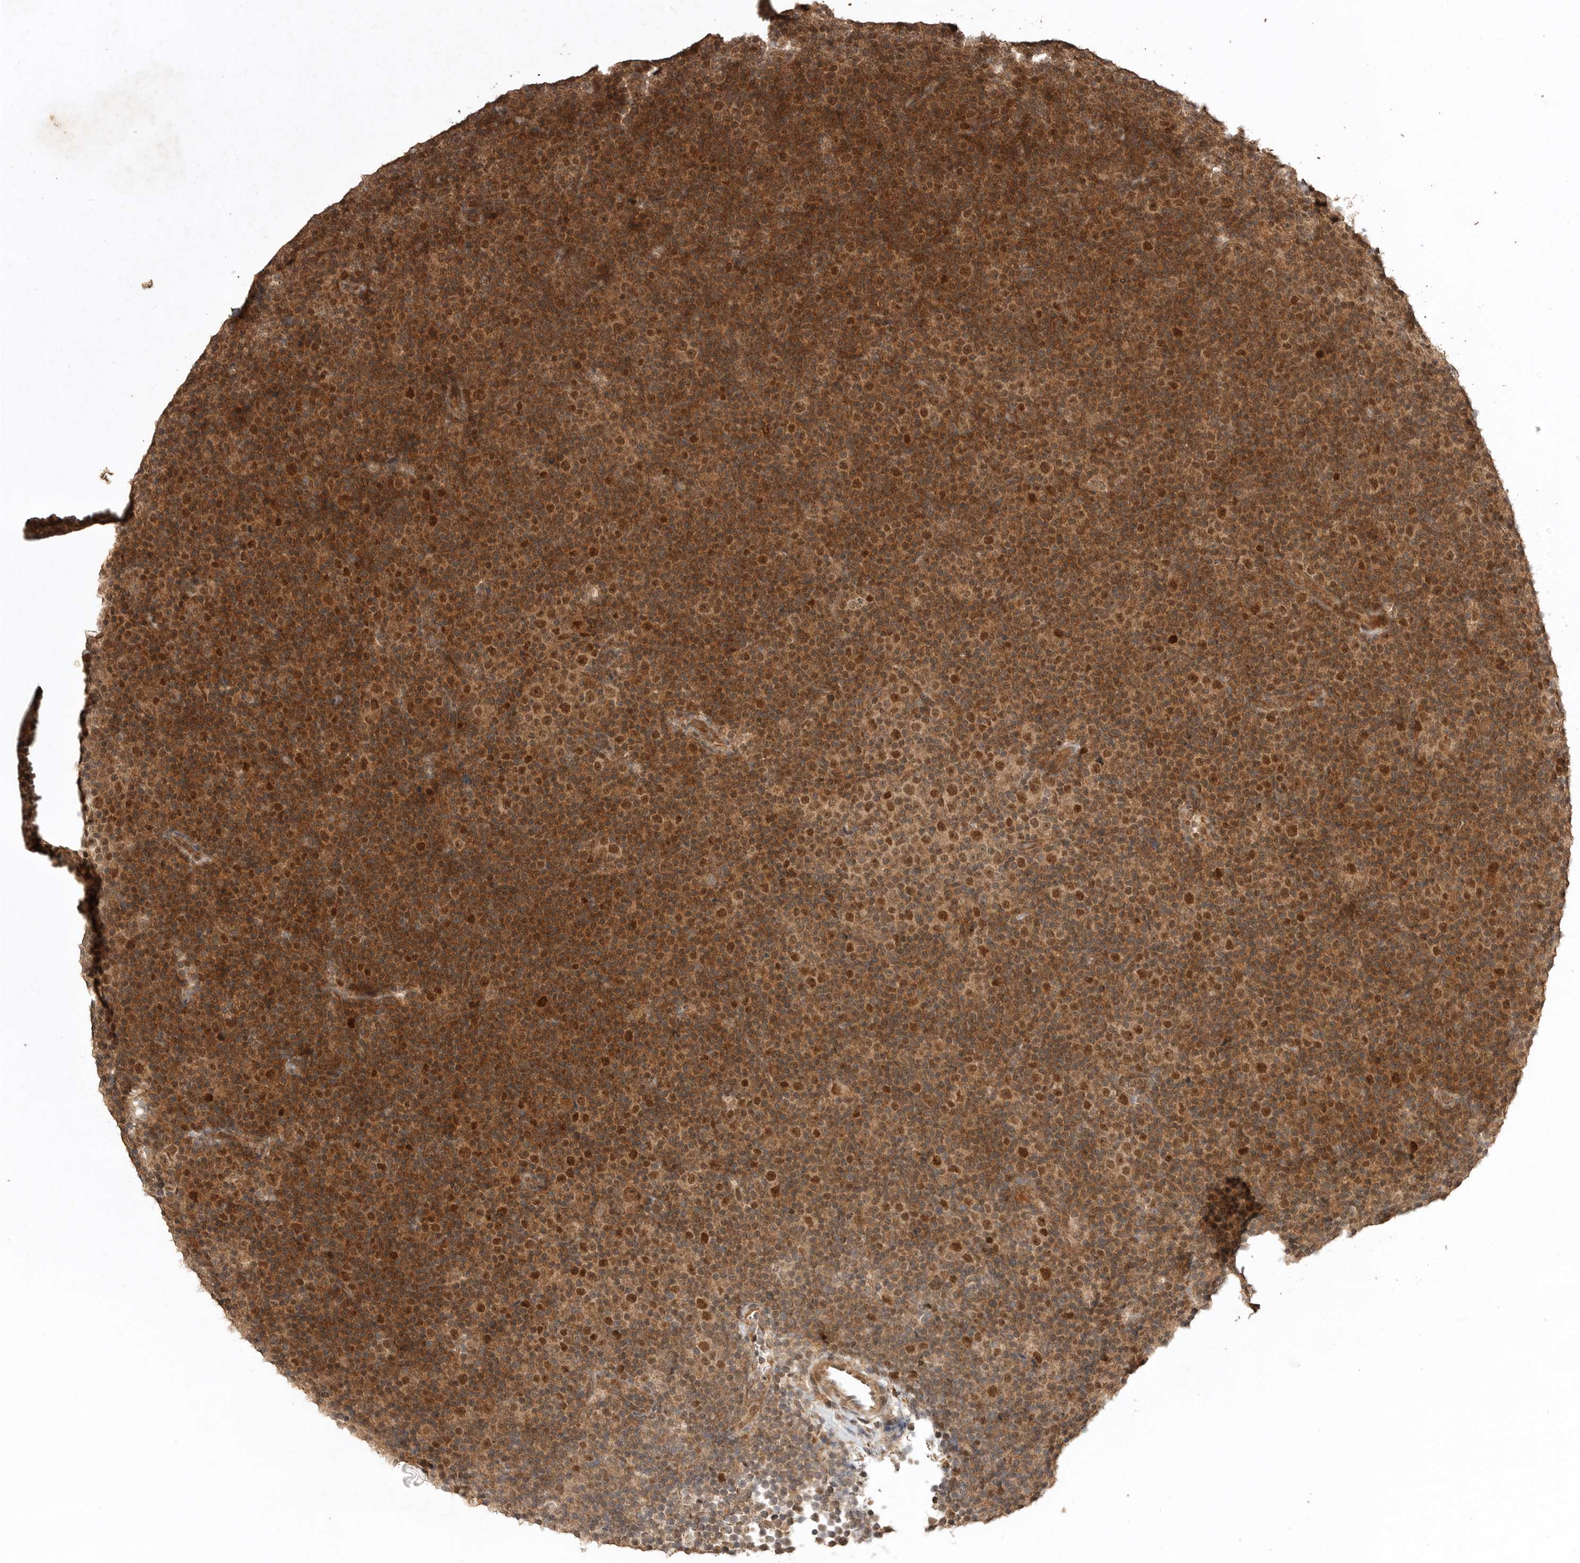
{"staining": {"intensity": "moderate", "quantity": ">75%", "location": "nuclear"}, "tissue": "lymphoma", "cell_type": "Tumor cells", "image_type": "cancer", "snomed": [{"axis": "morphology", "description": "Malignant lymphoma, non-Hodgkin's type, Low grade"}, {"axis": "topography", "description": "Lymph node"}], "caption": "The immunohistochemical stain shows moderate nuclear positivity in tumor cells of lymphoma tissue.", "gene": "BOC", "patient": {"sex": "female", "age": 67}}